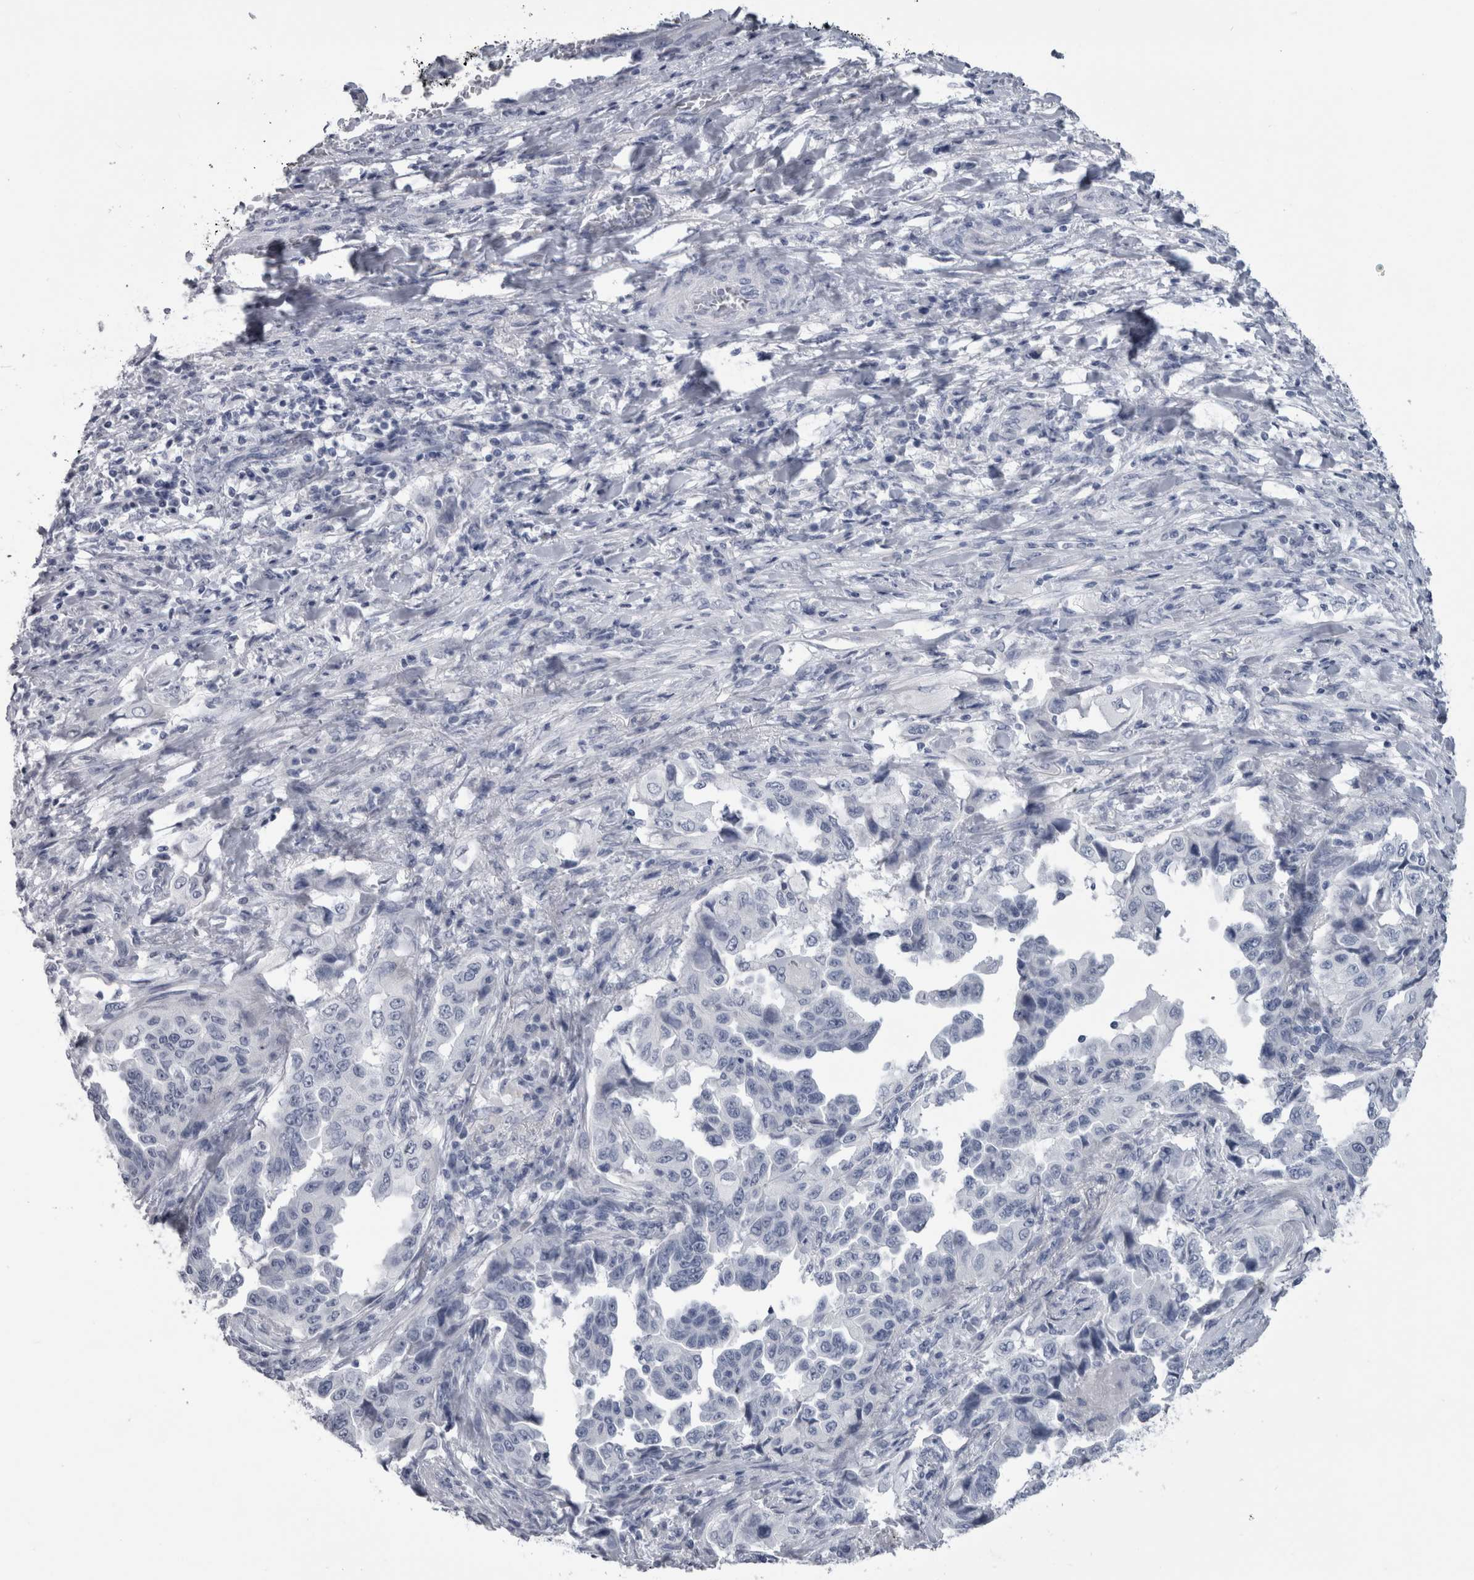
{"staining": {"intensity": "negative", "quantity": "none", "location": "none"}, "tissue": "lung cancer", "cell_type": "Tumor cells", "image_type": "cancer", "snomed": [{"axis": "morphology", "description": "Adenocarcinoma, NOS"}, {"axis": "topography", "description": "Lung"}], "caption": "Protein analysis of lung adenocarcinoma exhibits no significant expression in tumor cells.", "gene": "PTH", "patient": {"sex": "female", "age": 51}}